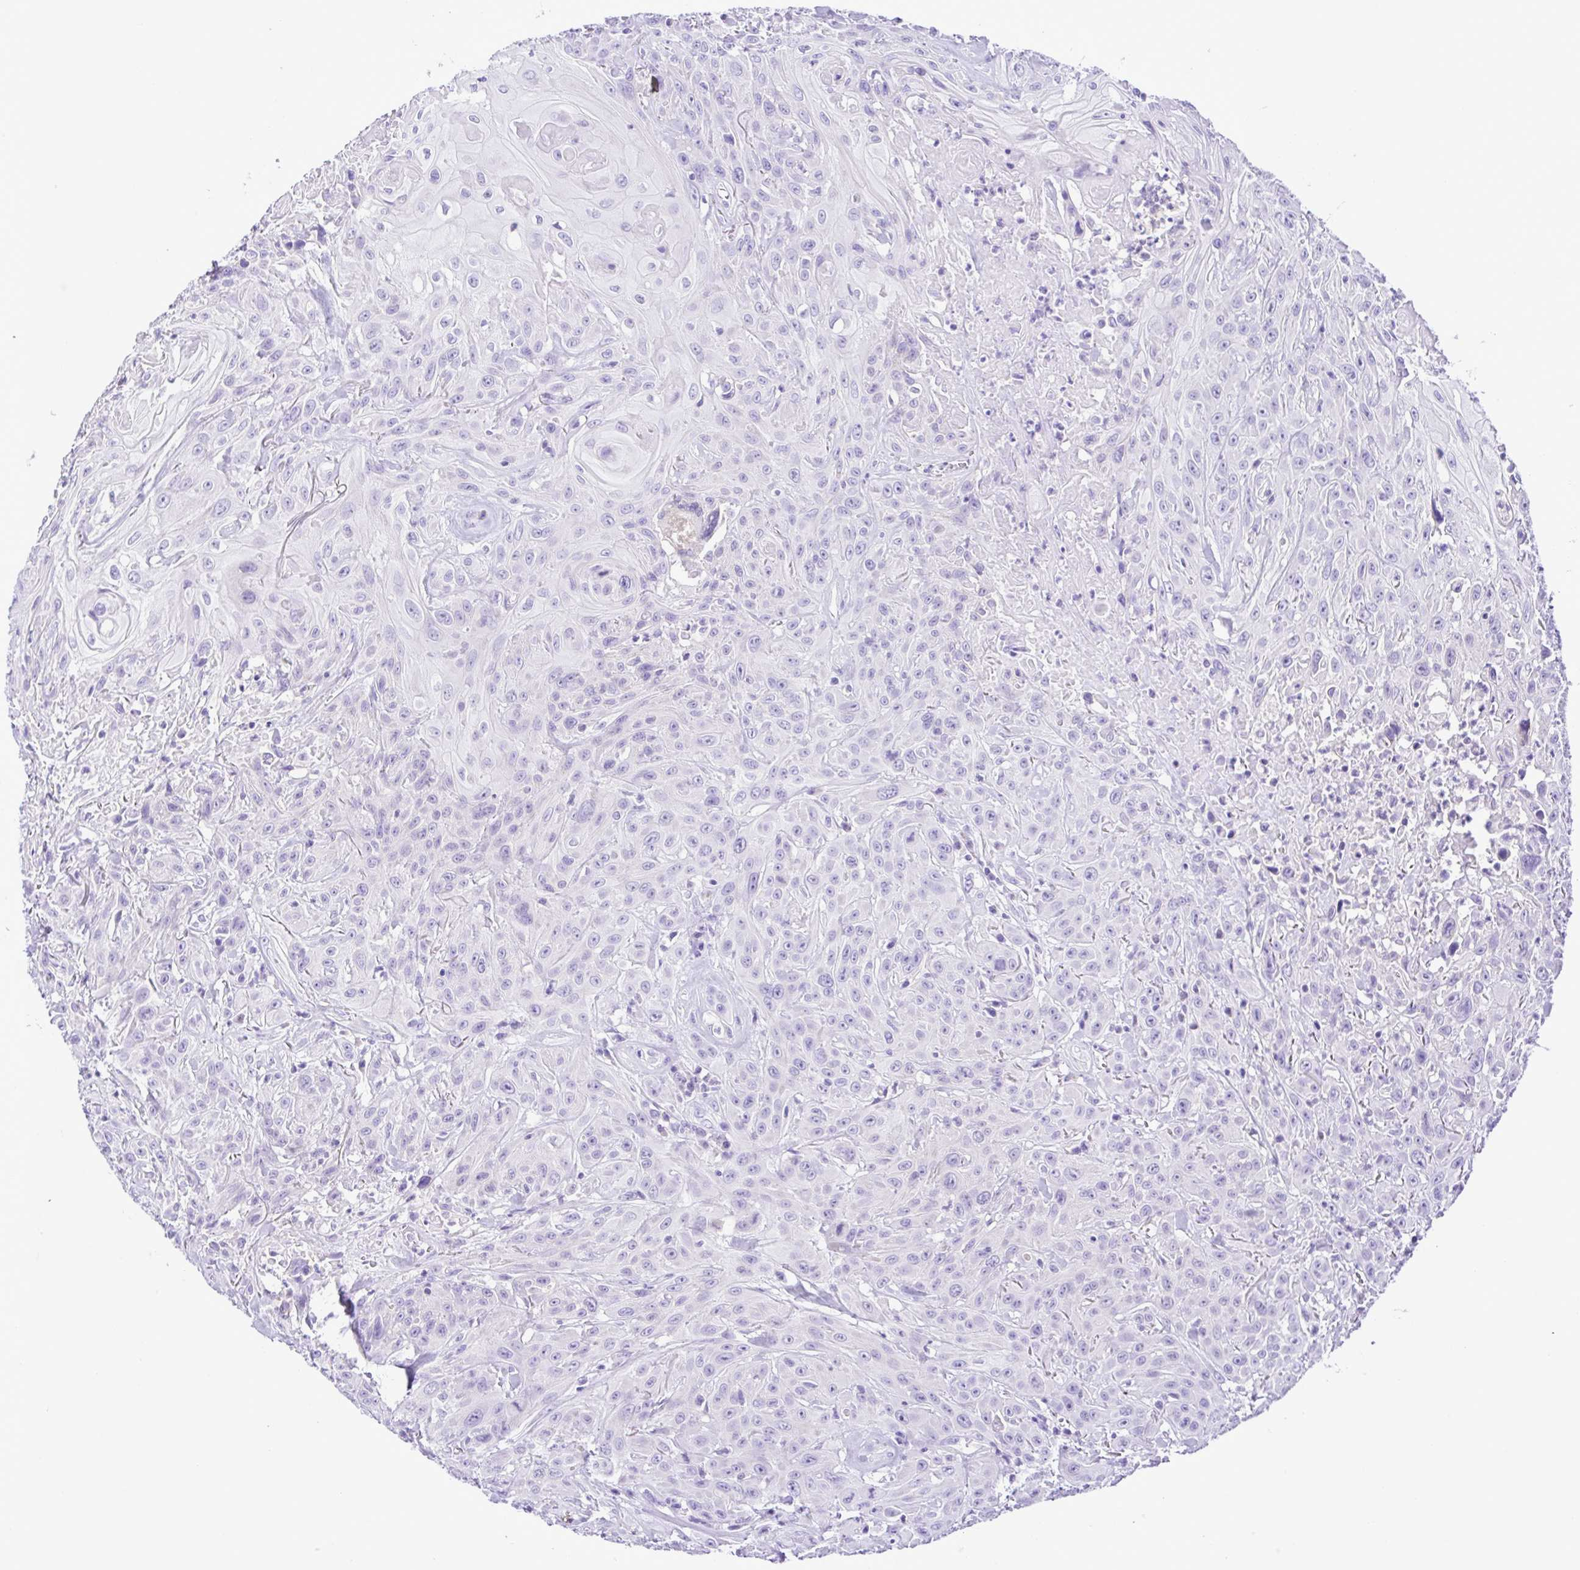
{"staining": {"intensity": "negative", "quantity": "none", "location": "none"}, "tissue": "head and neck cancer", "cell_type": "Tumor cells", "image_type": "cancer", "snomed": [{"axis": "morphology", "description": "Squamous cell carcinoma, NOS"}, {"axis": "topography", "description": "Skin"}, {"axis": "topography", "description": "Head-Neck"}], "caption": "DAB immunohistochemical staining of head and neck cancer (squamous cell carcinoma) reveals no significant expression in tumor cells.", "gene": "SYT1", "patient": {"sex": "male", "age": 80}}